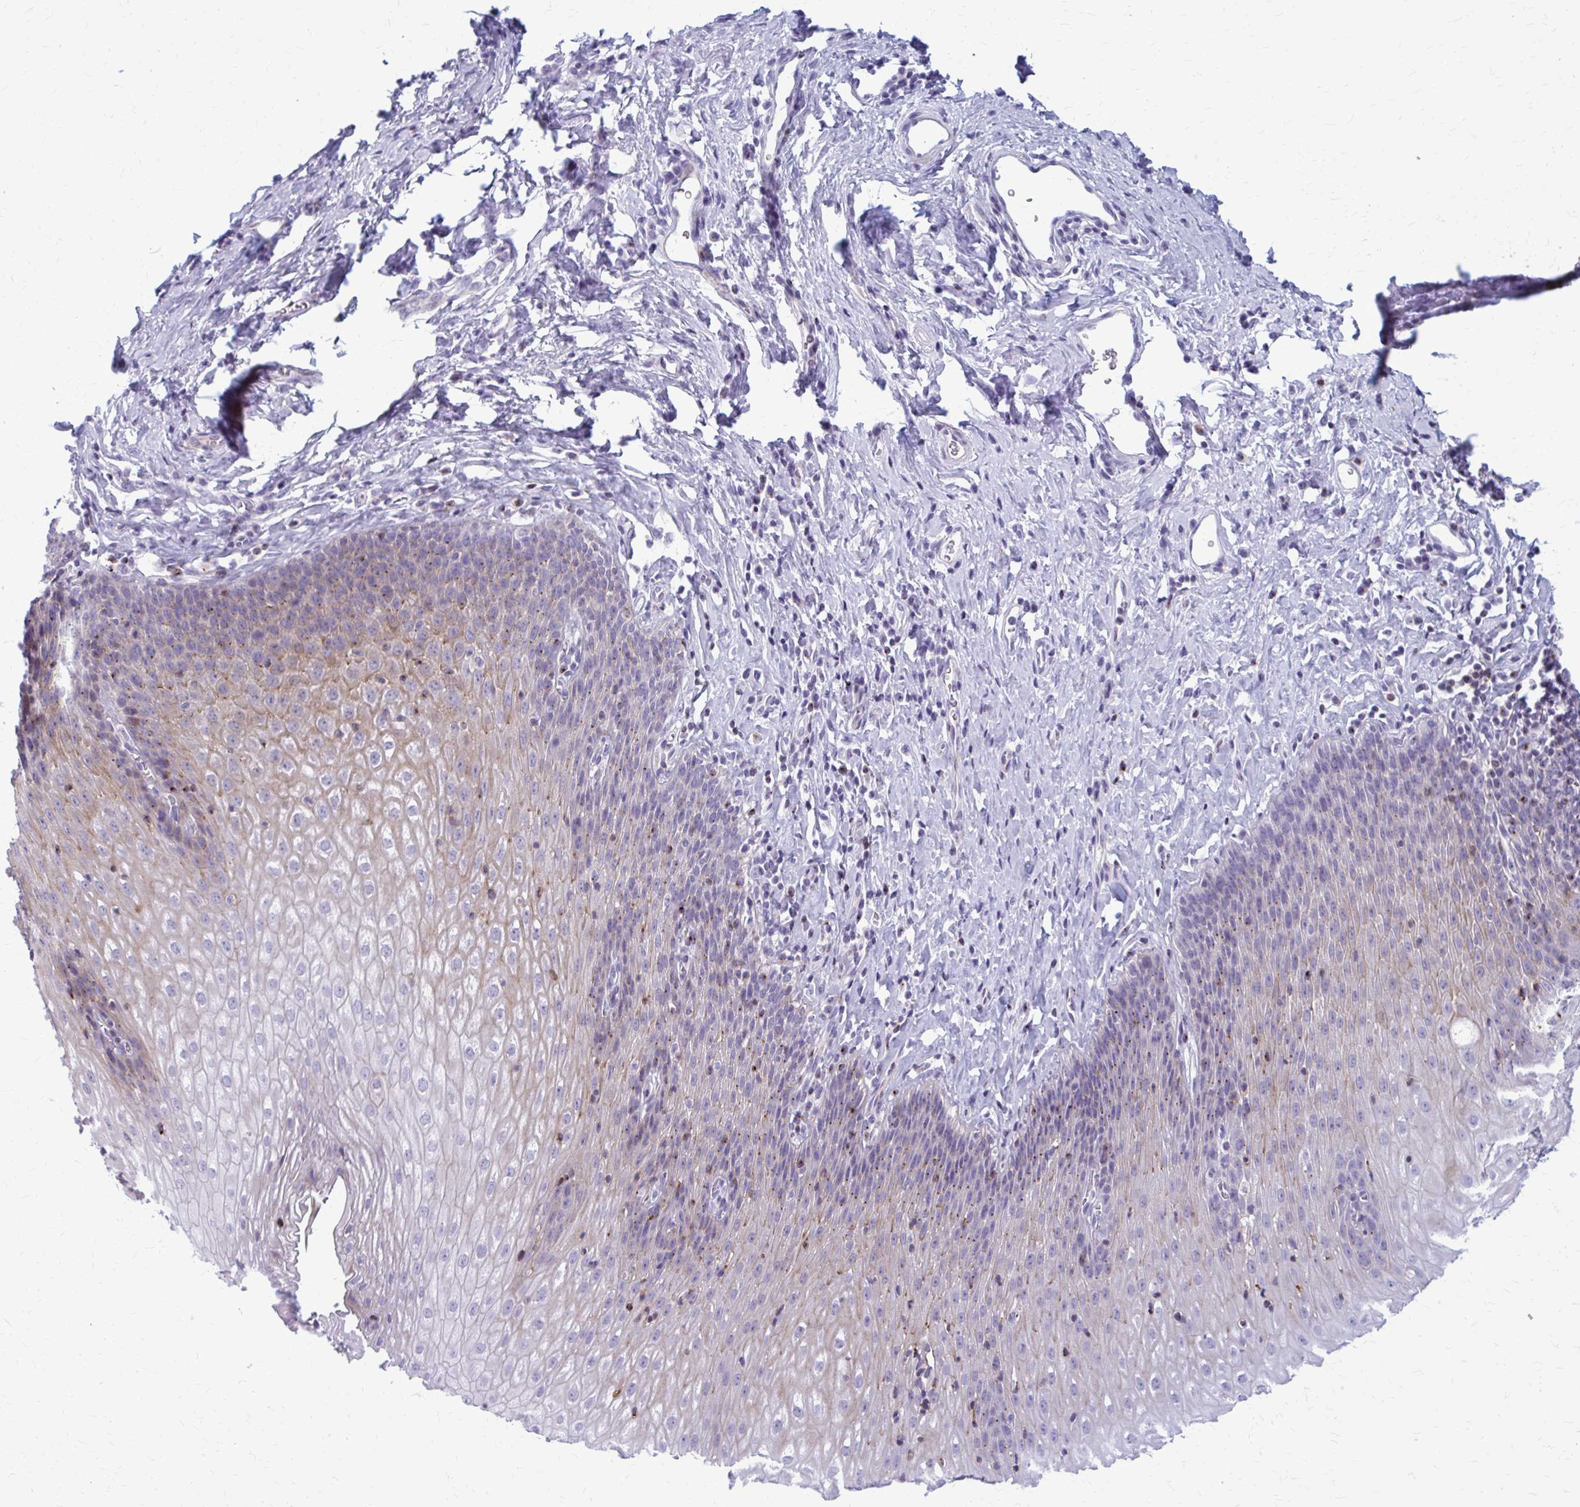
{"staining": {"intensity": "strong", "quantity": "<25%", "location": "cytoplasmic/membranous"}, "tissue": "esophagus", "cell_type": "Squamous epithelial cells", "image_type": "normal", "snomed": [{"axis": "morphology", "description": "Normal tissue, NOS"}, {"axis": "topography", "description": "Esophagus"}], "caption": "Immunohistochemistry (IHC) histopathology image of normal human esophagus stained for a protein (brown), which demonstrates medium levels of strong cytoplasmic/membranous expression in approximately <25% of squamous epithelial cells.", "gene": "PEDS1", "patient": {"sex": "female", "age": 61}}